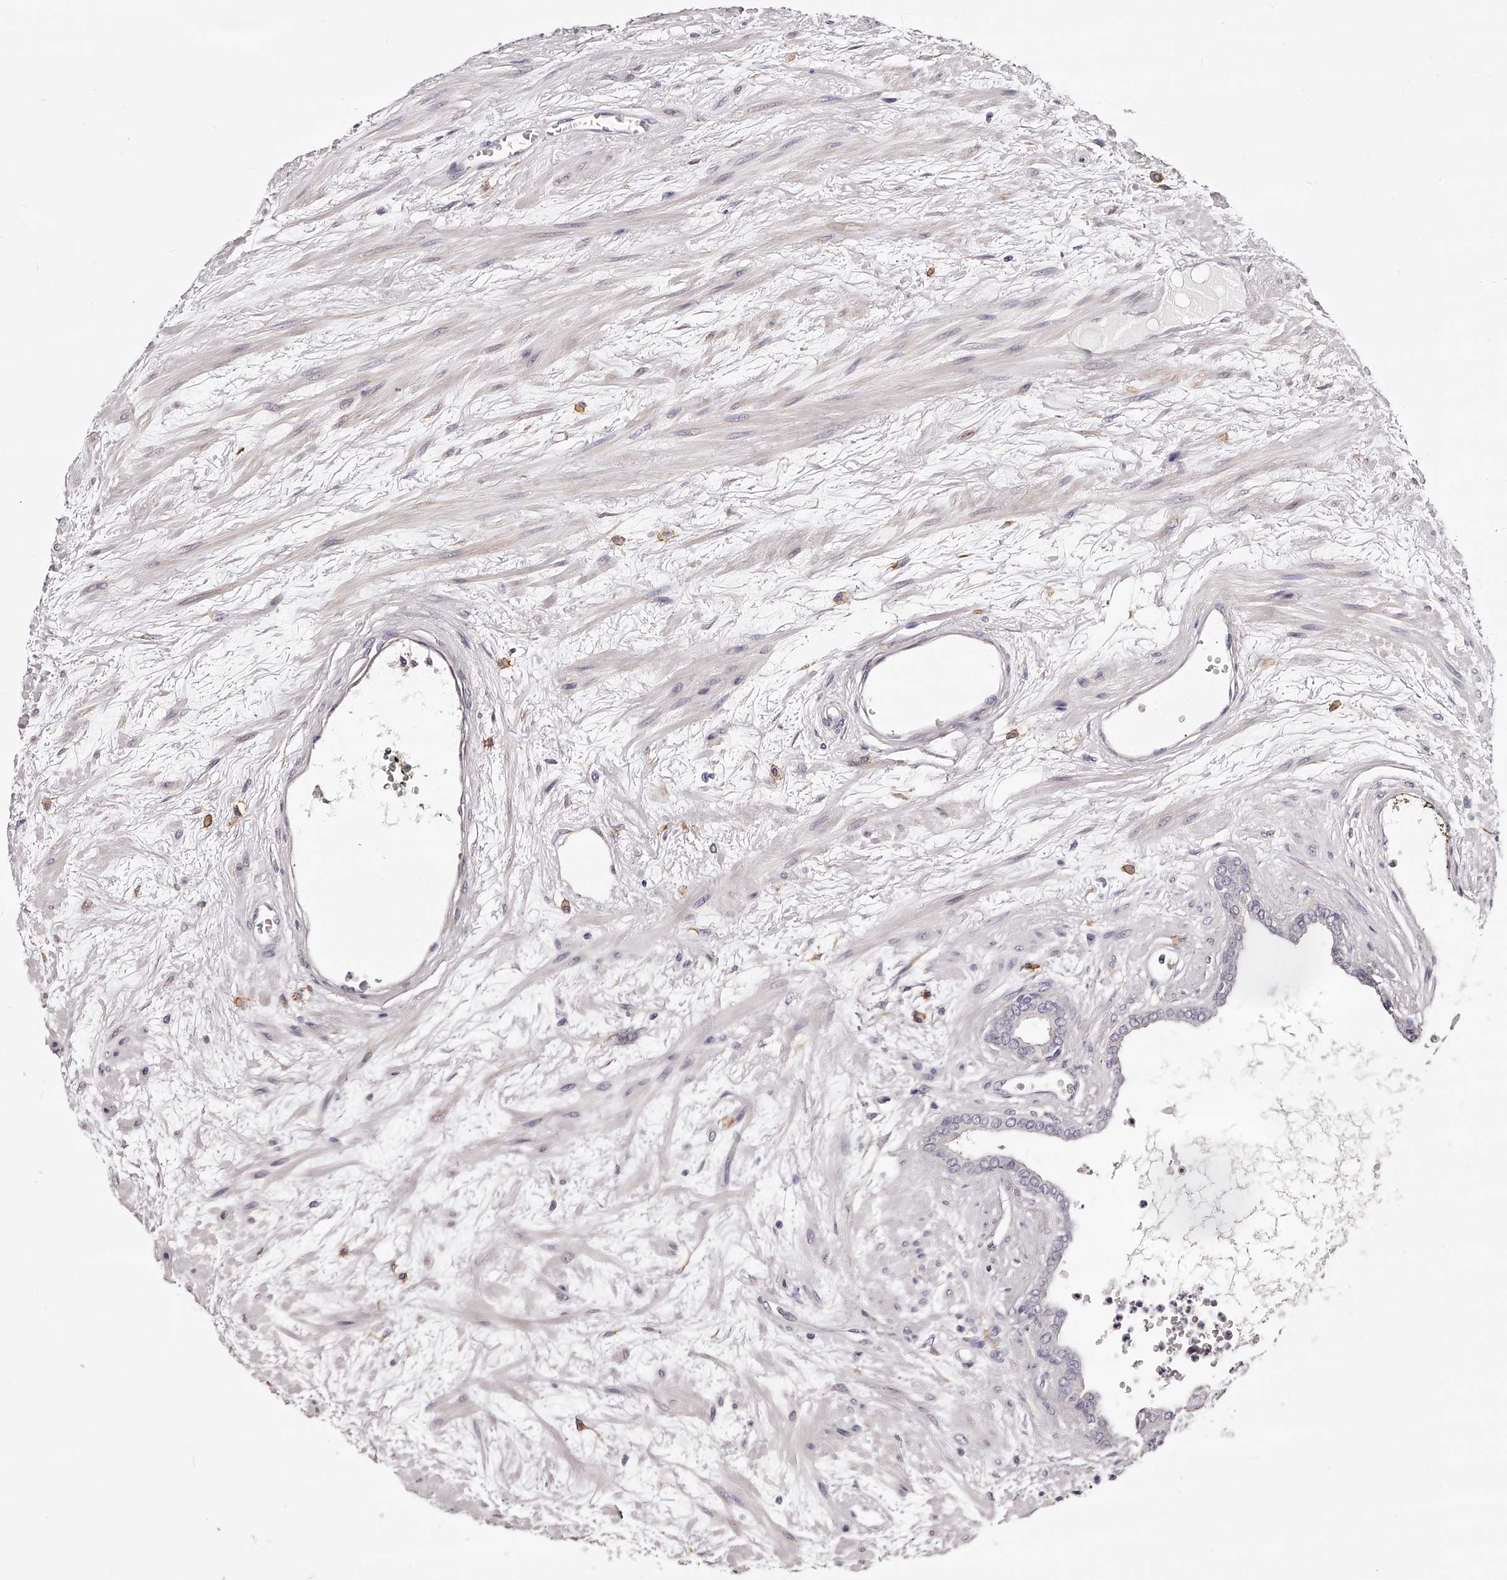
{"staining": {"intensity": "negative", "quantity": "none", "location": "none"}, "tissue": "prostate cancer", "cell_type": "Tumor cells", "image_type": "cancer", "snomed": [{"axis": "morphology", "description": "Adenocarcinoma, Low grade"}, {"axis": "topography", "description": "Prostate"}], "caption": "Tumor cells show no significant expression in prostate cancer (low-grade adenocarcinoma).", "gene": "CD82", "patient": {"sex": "male", "age": 60}}